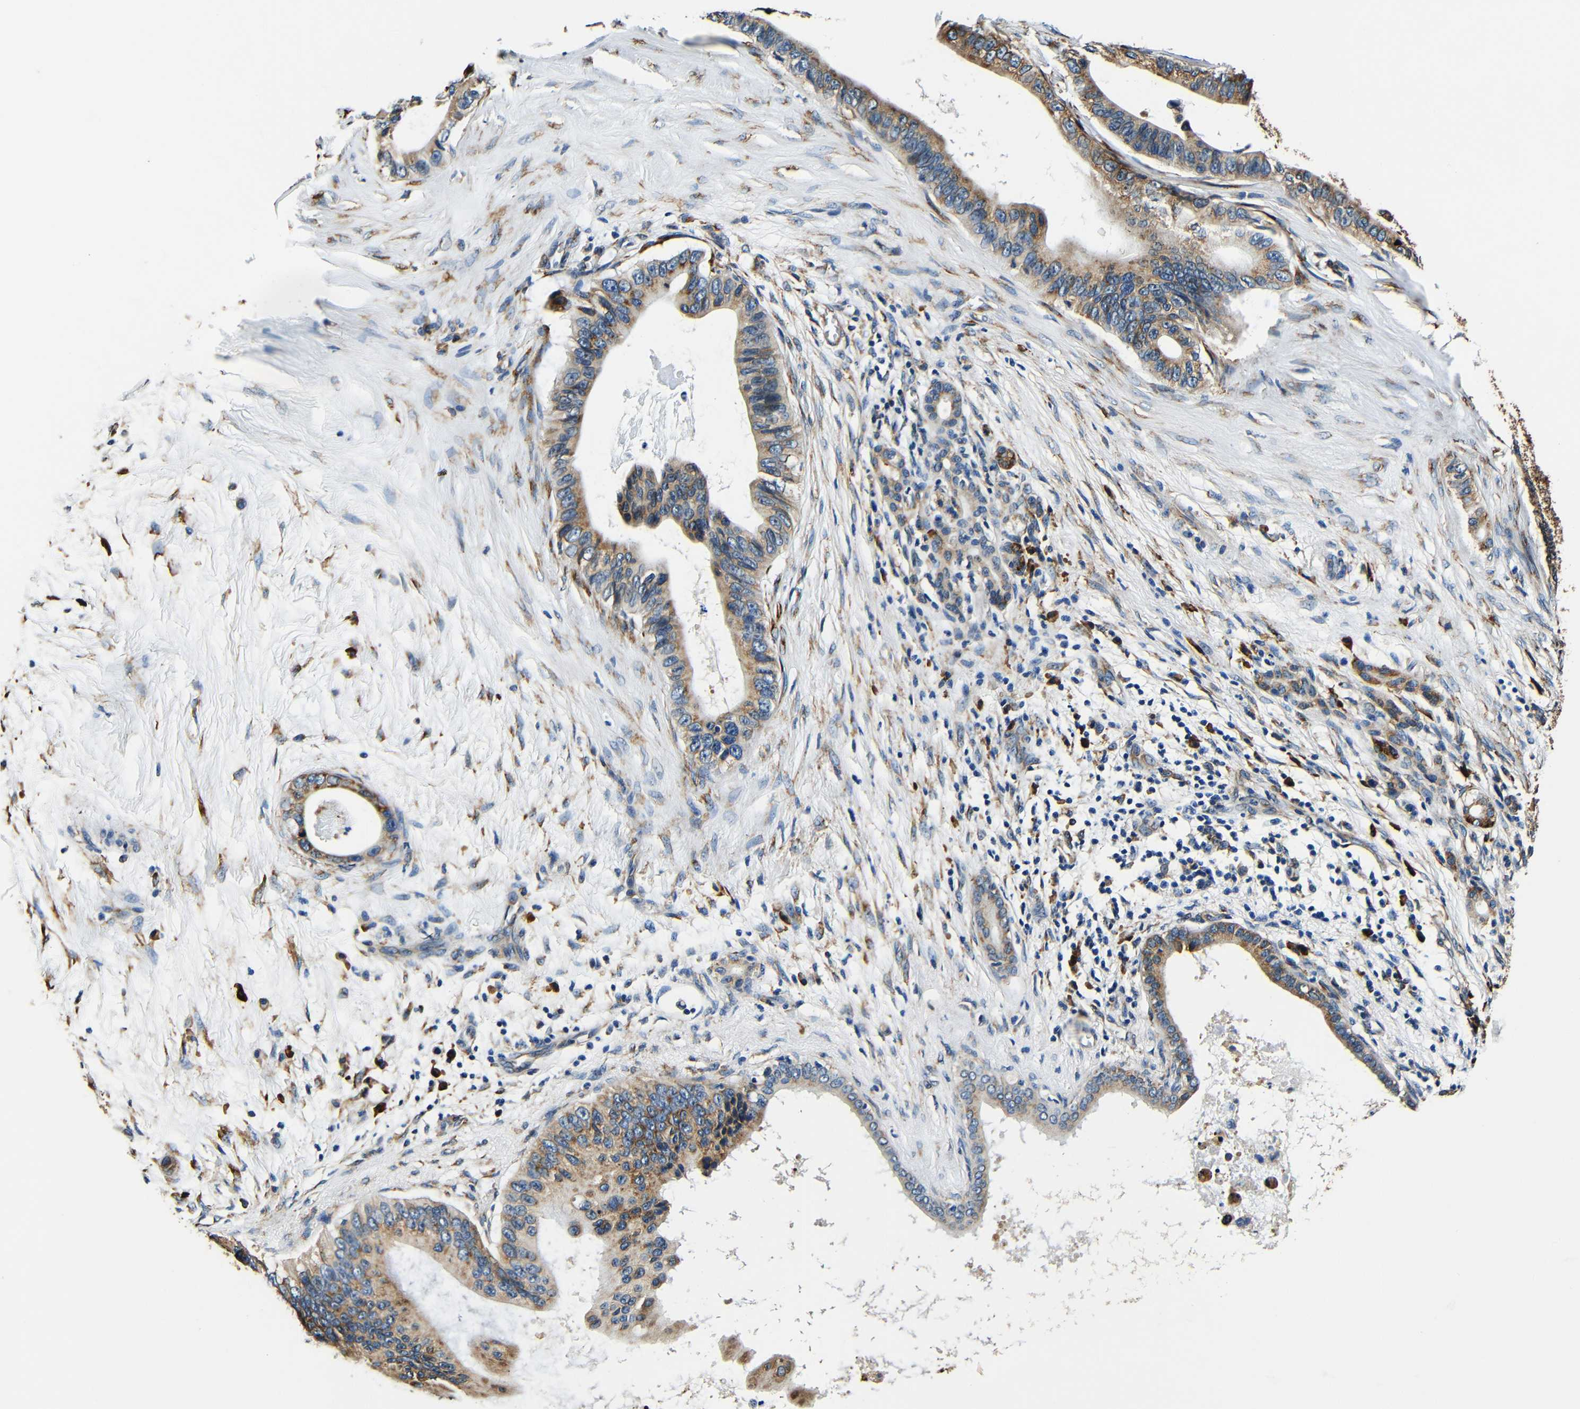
{"staining": {"intensity": "strong", "quantity": "25%-75%", "location": "cytoplasmic/membranous"}, "tissue": "pancreatic cancer", "cell_type": "Tumor cells", "image_type": "cancer", "snomed": [{"axis": "morphology", "description": "Adenocarcinoma, NOS"}, {"axis": "topography", "description": "Pancreas"}], "caption": "This is a photomicrograph of immunohistochemistry (IHC) staining of pancreatic adenocarcinoma, which shows strong expression in the cytoplasmic/membranous of tumor cells.", "gene": "RRBP1", "patient": {"sex": "male", "age": 77}}